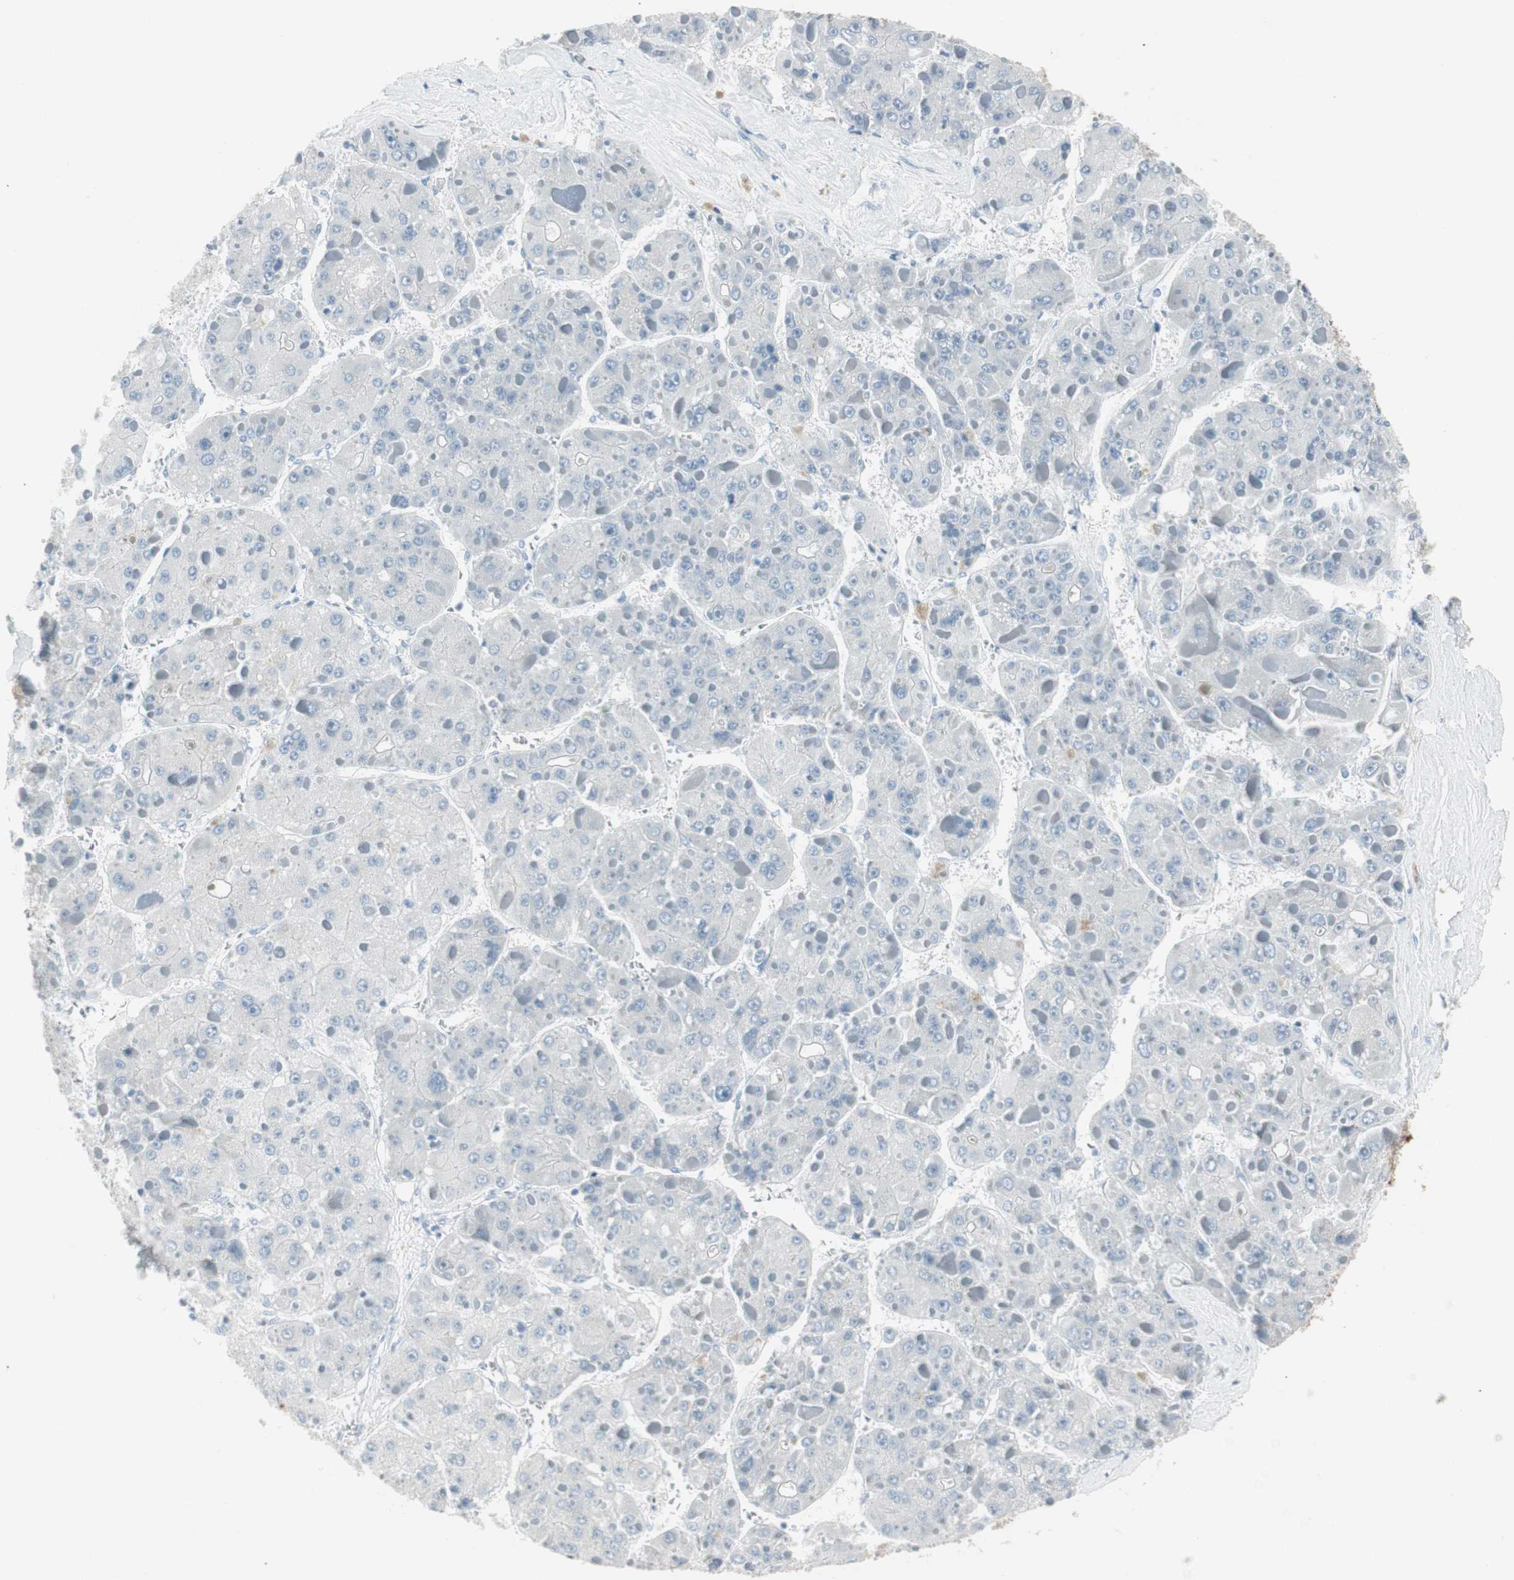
{"staining": {"intensity": "negative", "quantity": "none", "location": "none"}, "tissue": "liver cancer", "cell_type": "Tumor cells", "image_type": "cancer", "snomed": [{"axis": "morphology", "description": "Carcinoma, Hepatocellular, NOS"}, {"axis": "topography", "description": "Liver"}], "caption": "Liver hepatocellular carcinoma stained for a protein using immunohistochemistry (IHC) demonstrates no staining tumor cells.", "gene": "AGR2", "patient": {"sex": "female", "age": 73}}